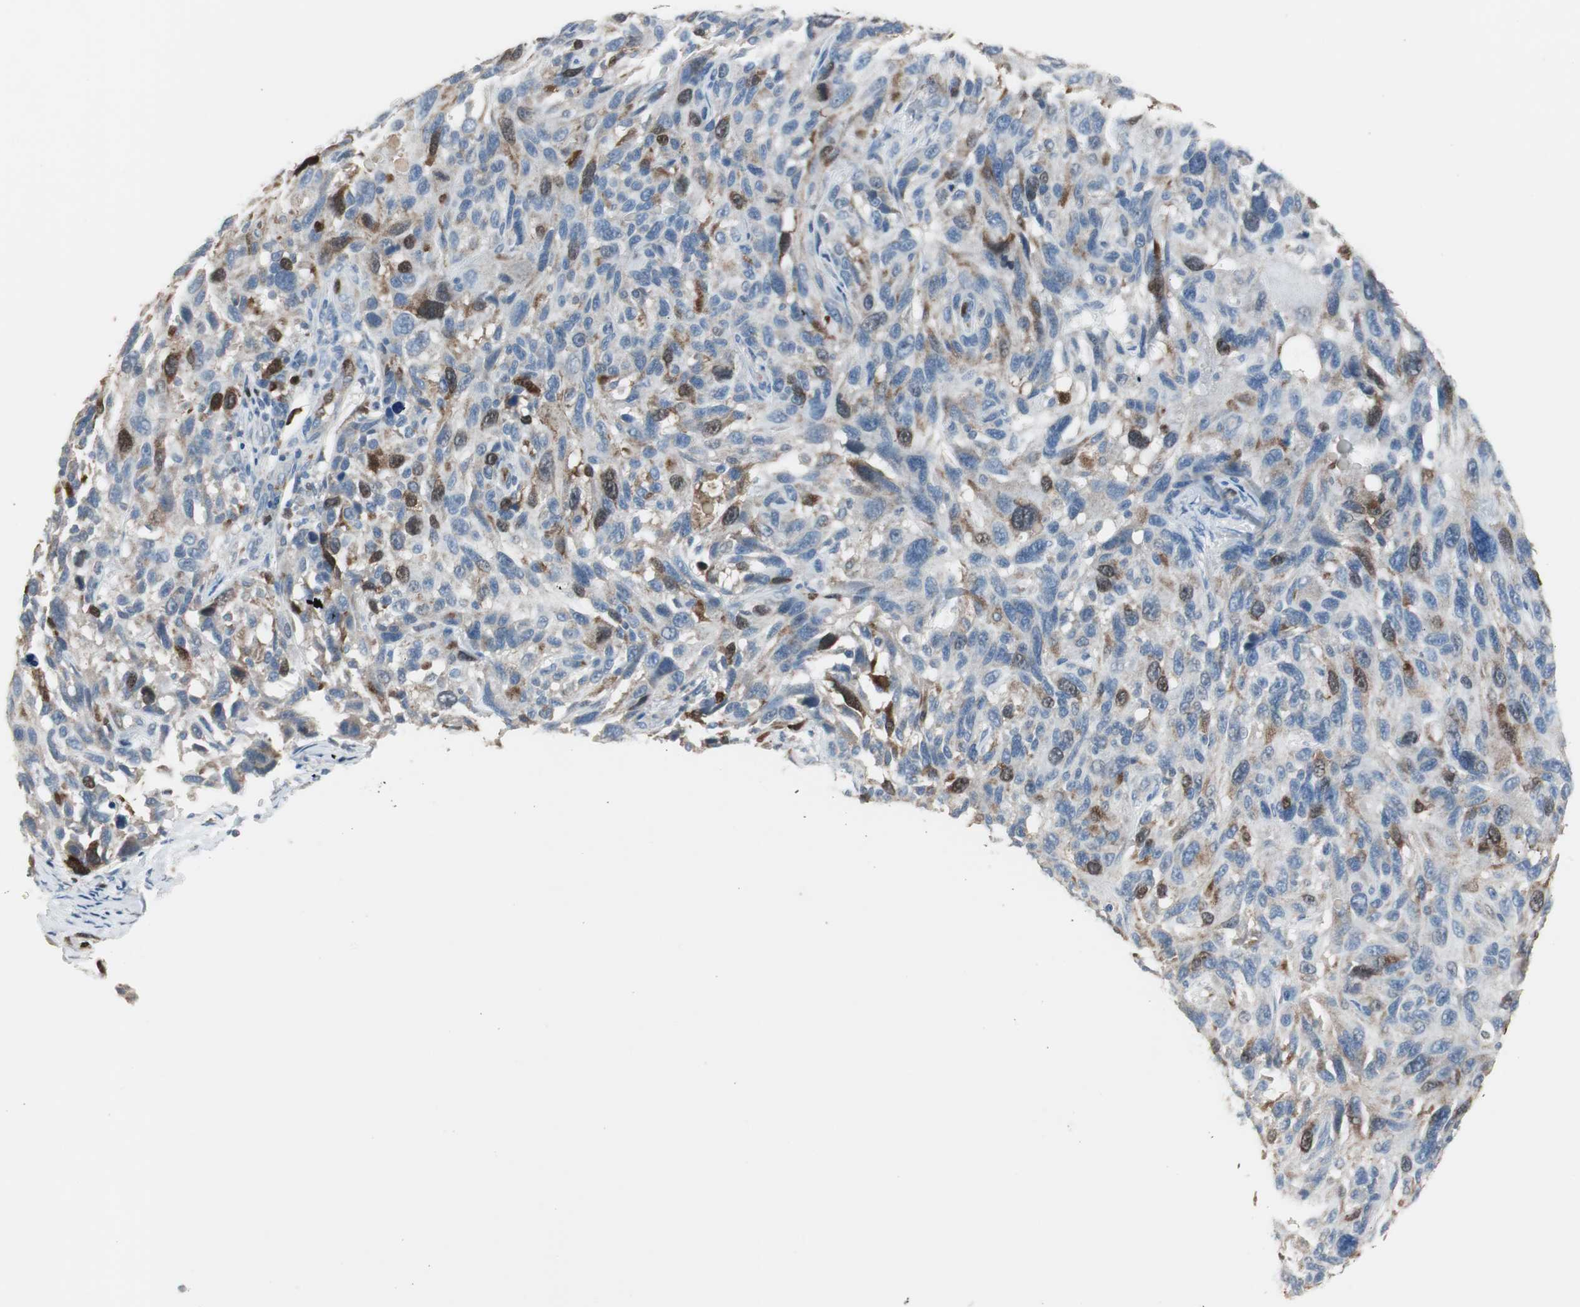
{"staining": {"intensity": "moderate", "quantity": "<25%", "location": "cytoplasmic/membranous"}, "tissue": "melanoma", "cell_type": "Tumor cells", "image_type": "cancer", "snomed": [{"axis": "morphology", "description": "Malignant melanoma, NOS"}, {"axis": "topography", "description": "Skin"}], "caption": "This micrograph exhibits immunohistochemistry (IHC) staining of human melanoma, with low moderate cytoplasmic/membranous expression in about <25% of tumor cells.", "gene": "TK1", "patient": {"sex": "male", "age": 53}}